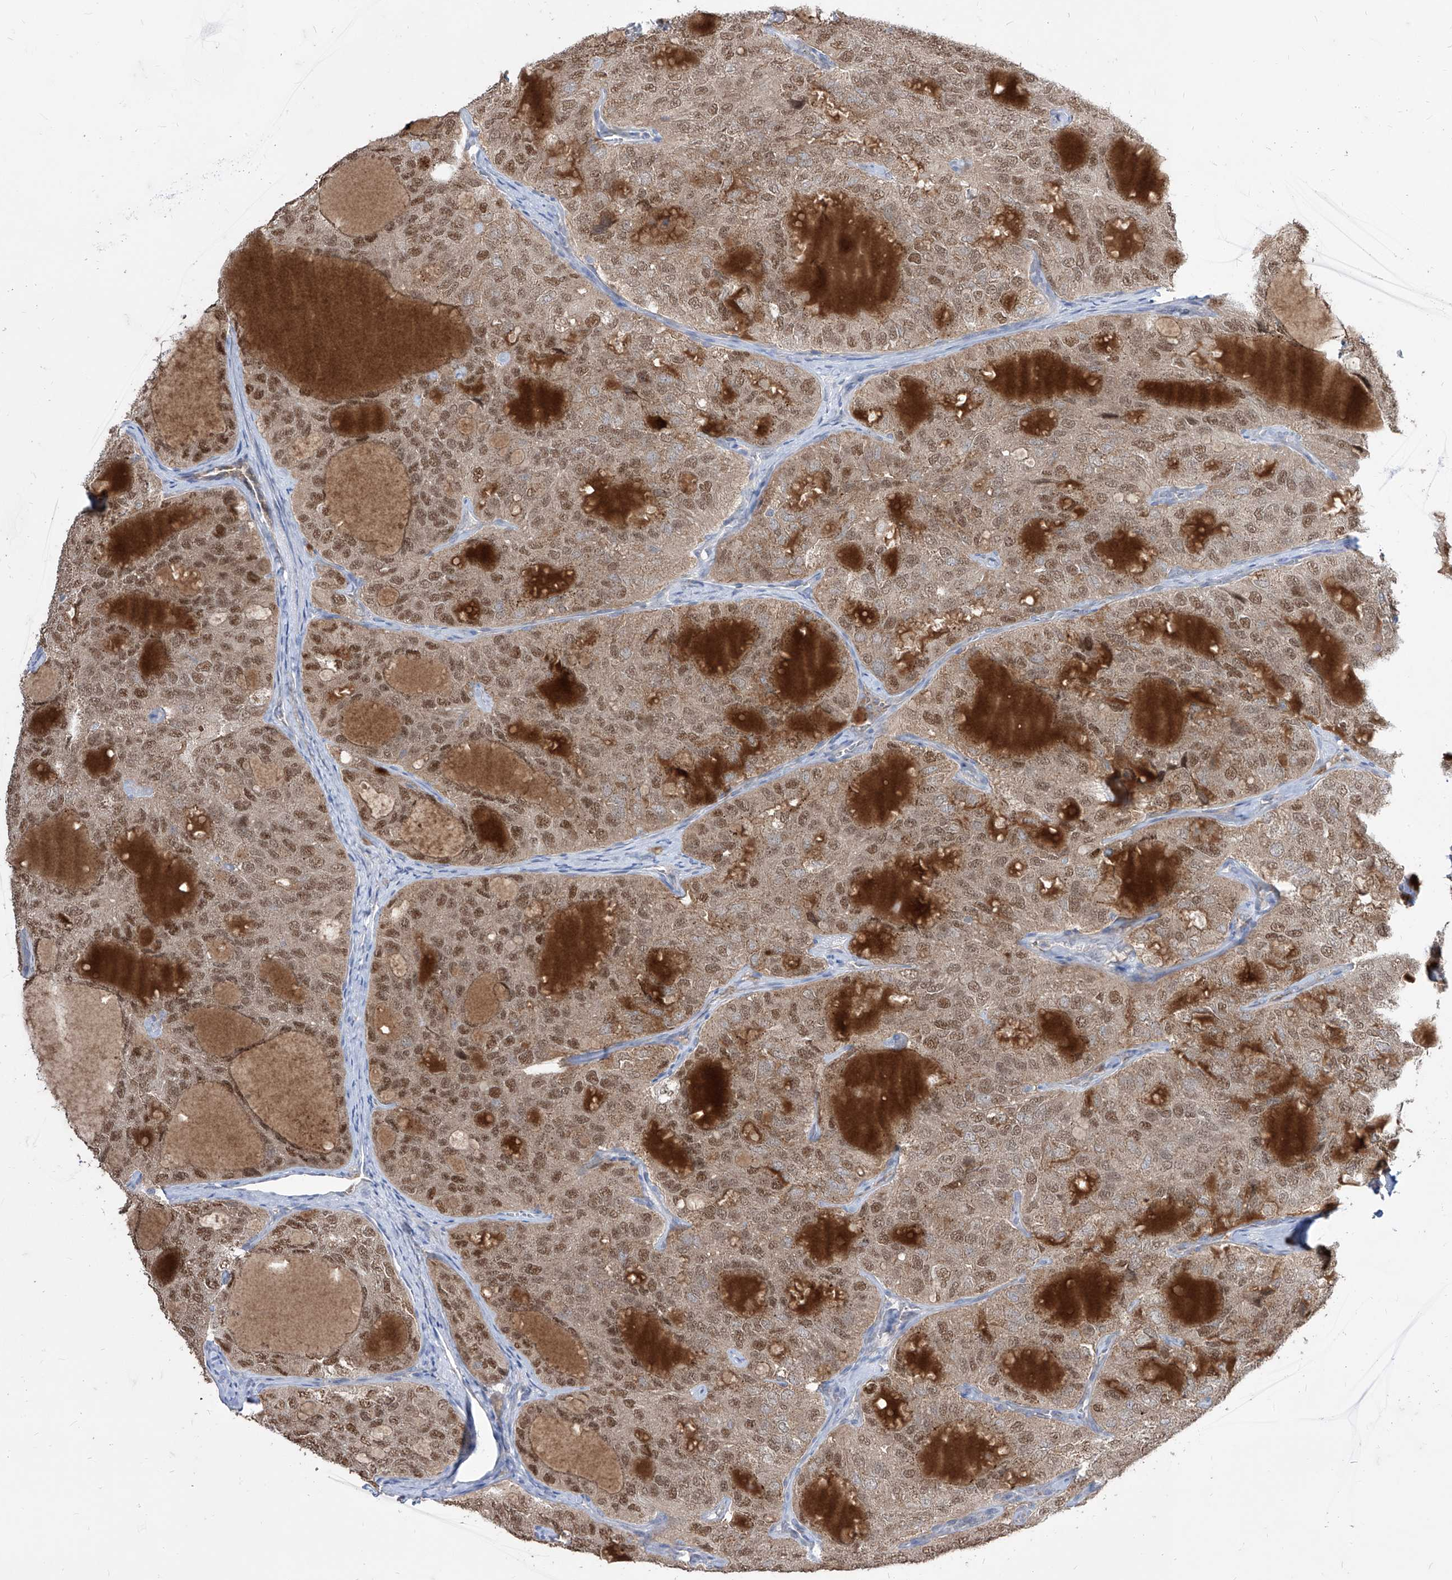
{"staining": {"intensity": "moderate", "quantity": ">75%", "location": "cytoplasmic/membranous,nuclear"}, "tissue": "thyroid cancer", "cell_type": "Tumor cells", "image_type": "cancer", "snomed": [{"axis": "morphology", "description": "Follicular adenoma carcinoma, NOS"}, {"axis": "topography", "description": "Thyroid gland"}], "caption": "Brown immunohistochemical staining in human thyroid cancer displays moderate cytoplasmic/membranous and nuclear expression in about >75% of tumor cells.", "gene": "BROX", "patient": {"sex": "male", "age": 75}}